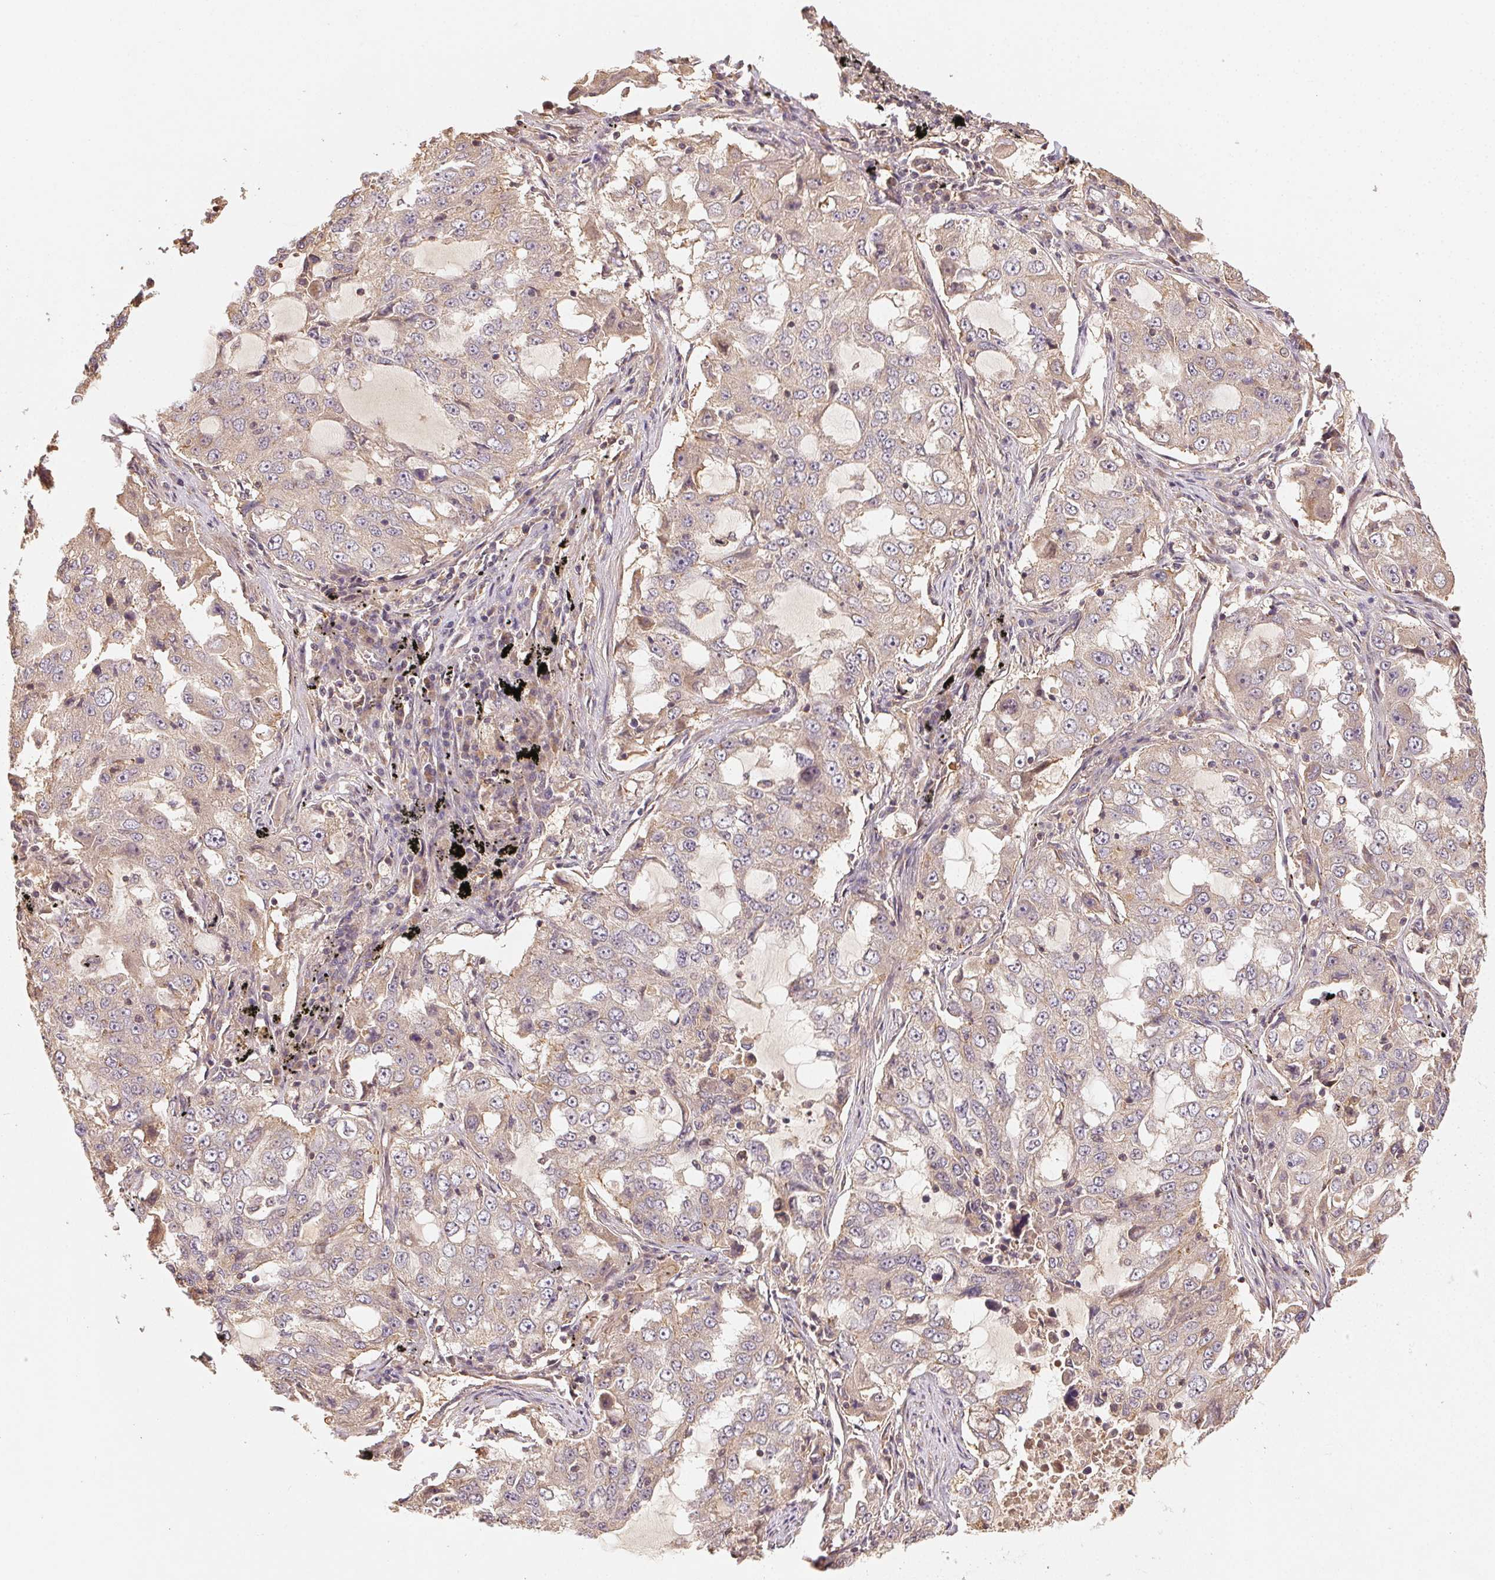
{"staining": {"intensity": "weak", "quantity": "<25%", "location": "cytoplasmic/membranous"}, "tissue": "lung cancer", "cell_type": "Tumor cells", "image_type": "cancer", "snomed": [{"axis": "morphology", "description": "Adenocarcinoma, NOS"}, {"axis": "topography", "description": "Lung"}], "caption": "High power microscopy micrograph of an immunohistochemistry (IHC) image of adenocarcinoma (lung), revealing no significant expression in tumor cells. (DAB (3,3'-diaminobenzidine) immunohistochemistry (IHC) visualized using brightfield microscopy, high magnification).", "gene": "RALA", "patient": {"sex": "female", "age": 61}}